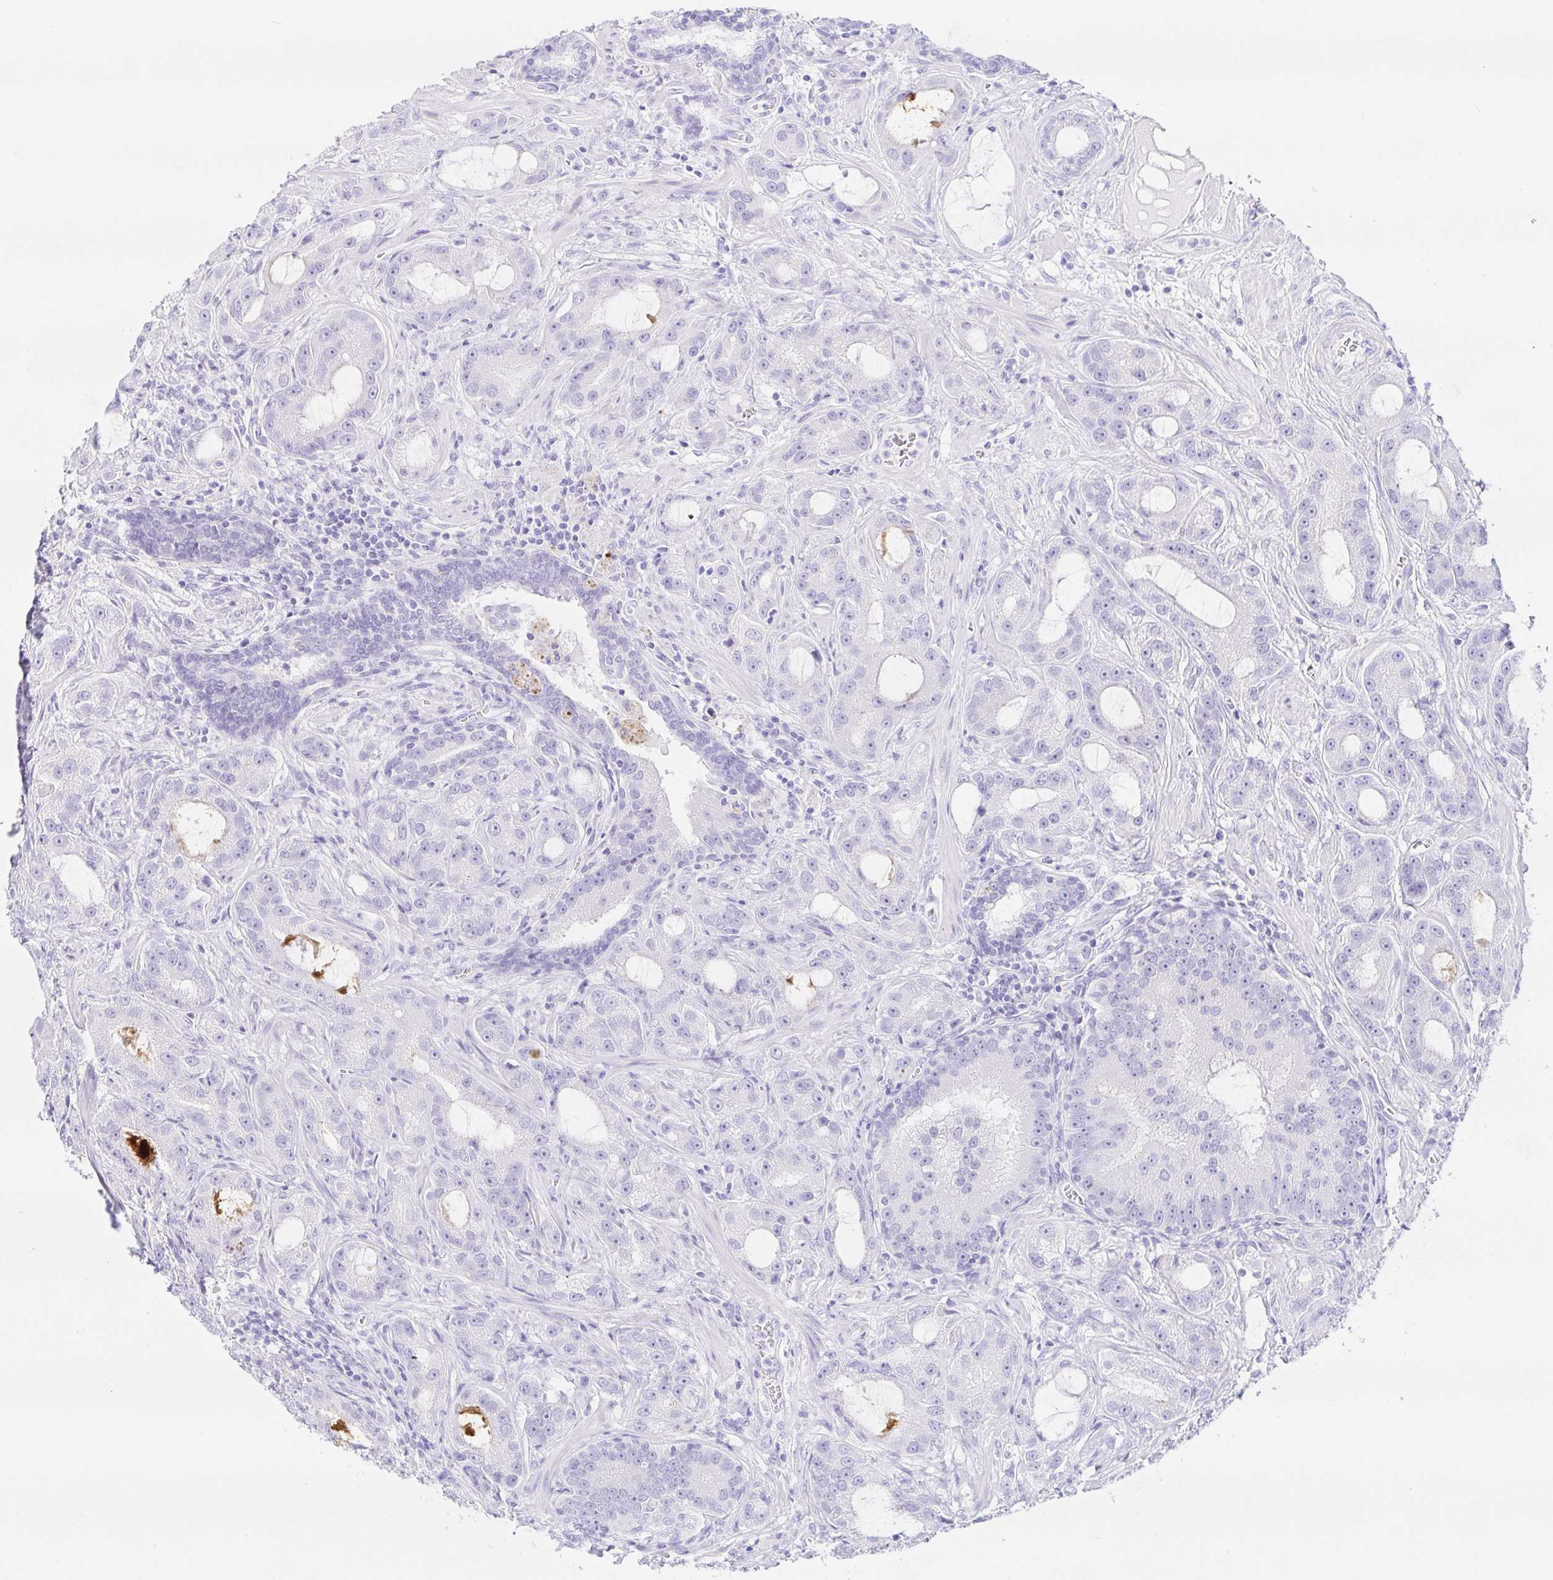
{"staining": {"intensity": "negative", "quantity": "none", "location": "none"}, "tissue": "prostate cancer", "cell_type": "Tumor cells", "image_type": "cancer", "snomed": [{"axis": "morphology", "description": "Adenocarcinoma, High grade"}, {"axis": "topography", "description": "Prostate"}], "caption": "An IHC photomicrograph of high-grade adenocarcinoma (prostate) is shown. There is no staining in tumor cells of high-grade adenocarcinoma (prostate).", "gene": "PAX8", "patient": {"sex": "male", "age": 65}}